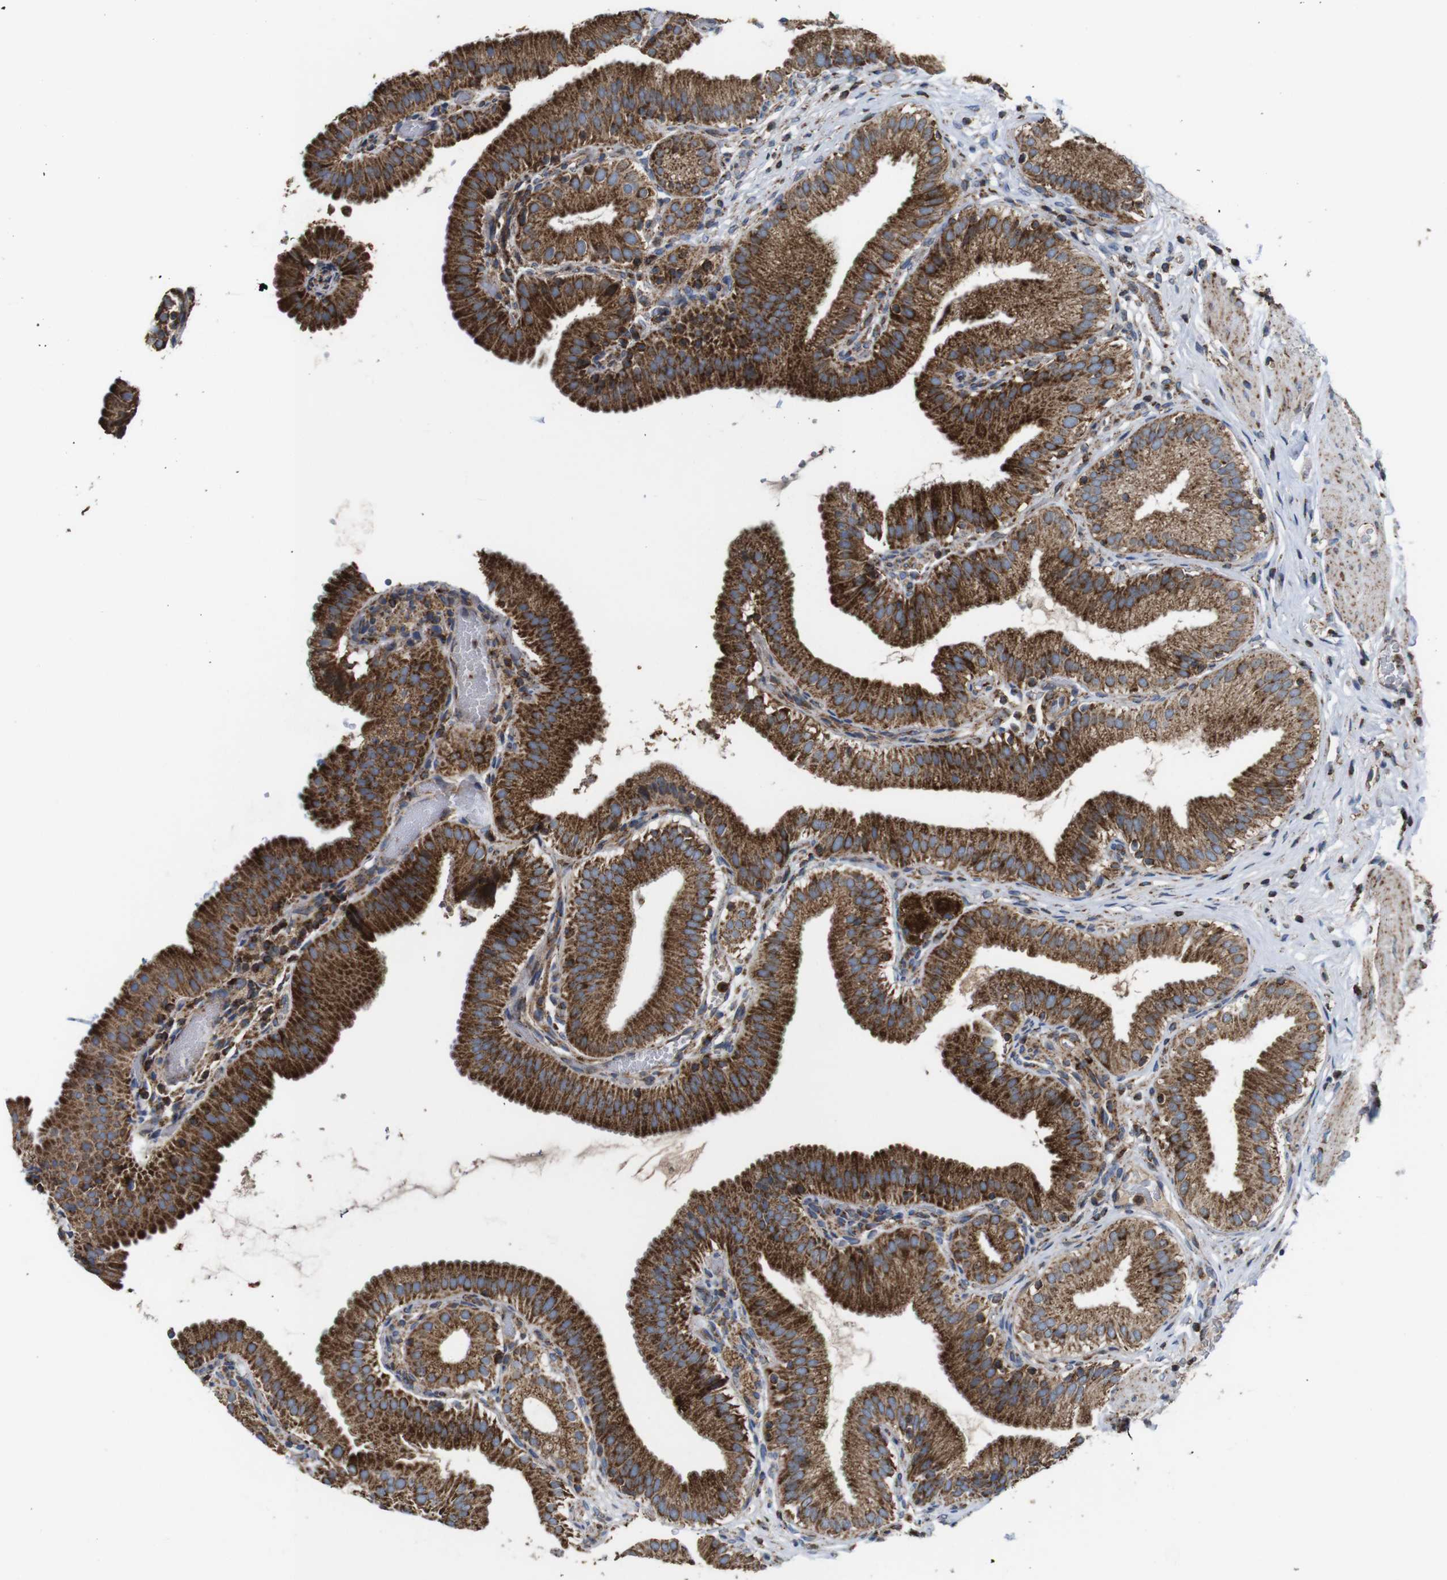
{"staining": {"intensity": "strong", "quantity": "25%-75%", "location": "cytoplasmic/membranous"}, "tissue": "gallbladder", "cell_type": "Glandular cells", "image_type": "normal", "snomed": [{"axis": "morphology", "description": "Normal tissue, NOS"}, {"axis": "topography", "description": "Gallbladder"}], "caption": "Strong cytoplasmic/membranous staining for a protein is seen in about 25%-75% of glandular cells of benign gallbladder using immunohistochemistry (IHC).", "gene": "HK1", "patient": {"sex": "male", "age": 54}}